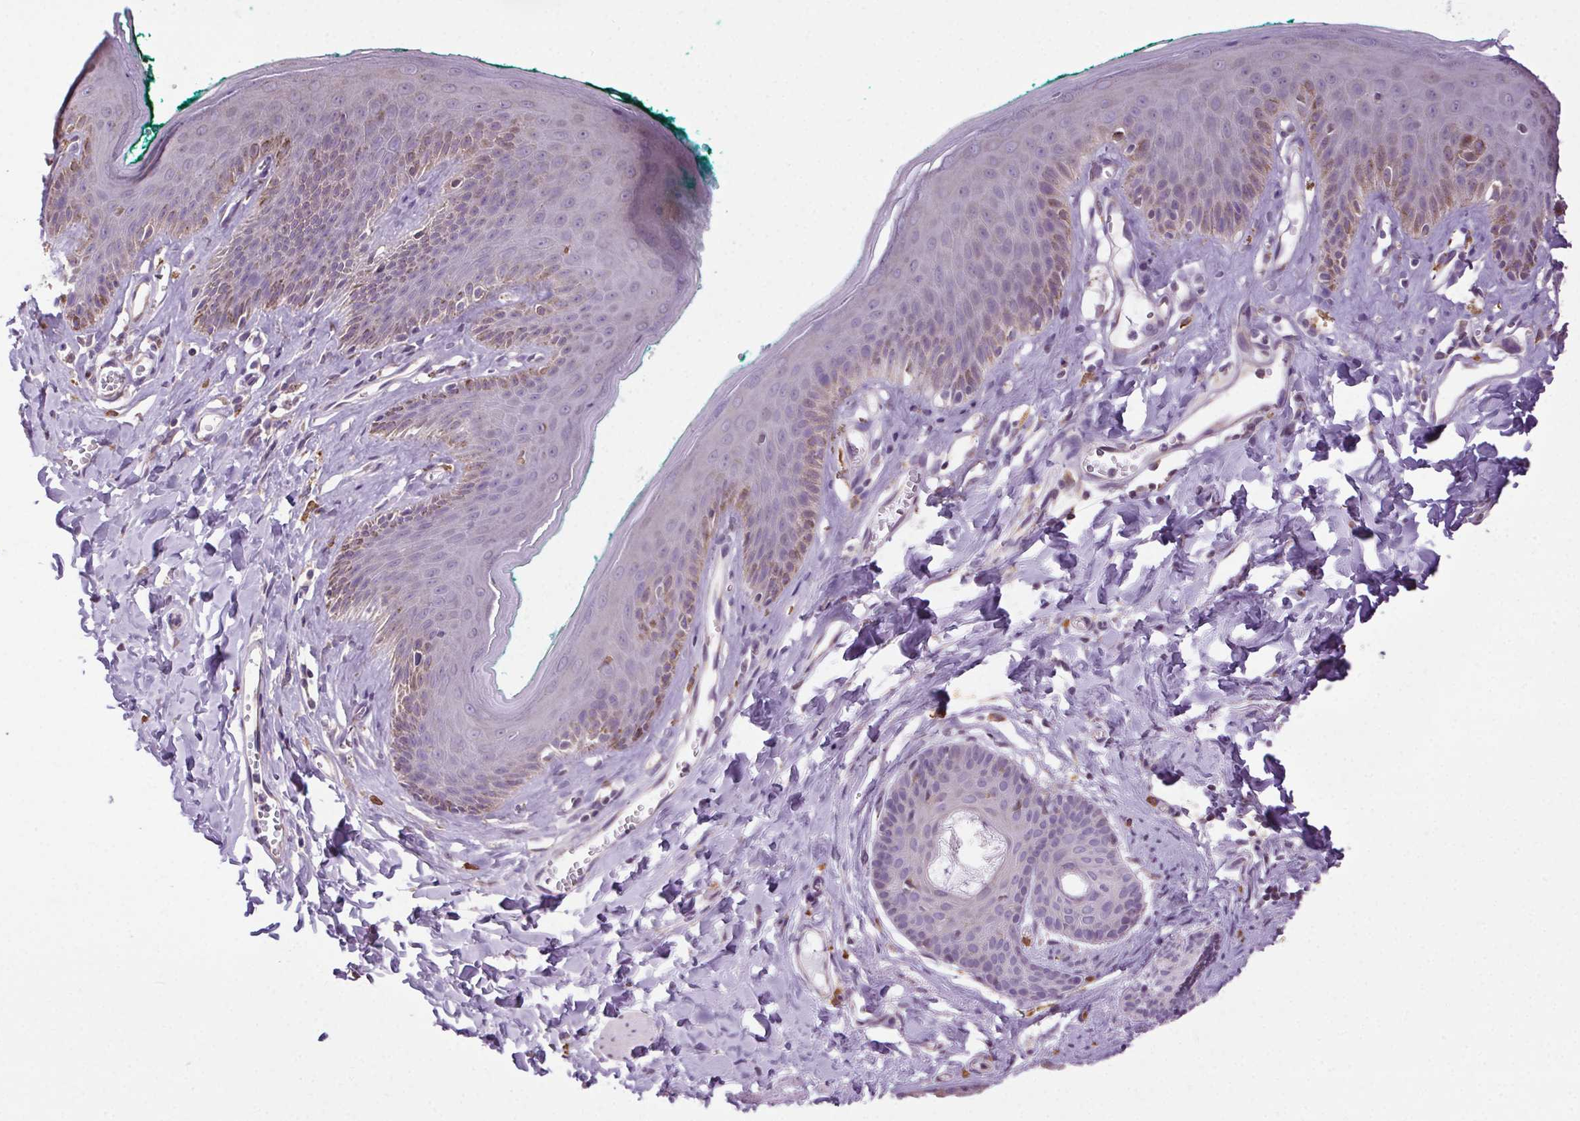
{"staining": {"intensity": "negative", "quantity": "none", "location": "none"}, "tissue": "skin", "cell_type": "Epidermal cells", "image_type": "normal", "snomed": [{"axis": "morphology", "description": "Normal tissue, NOS"}, {"axis": "topography", "description": "Vulva"}, {"axis": "topography", "description": "Peripheral nerve tissue"}], "caption": "DAB (3,3'-diaminobenzidine) immunohistochemical staining of normal human skin shows no significant expression in epidermal cells. Brightfield microscopy of immunohistochemistry (IHC) stained with DAB (brown) and hematoxylin (blue), captured at high magnification.", "gene": "SNX31", "patient": {"sex": "female", "age": 66}}